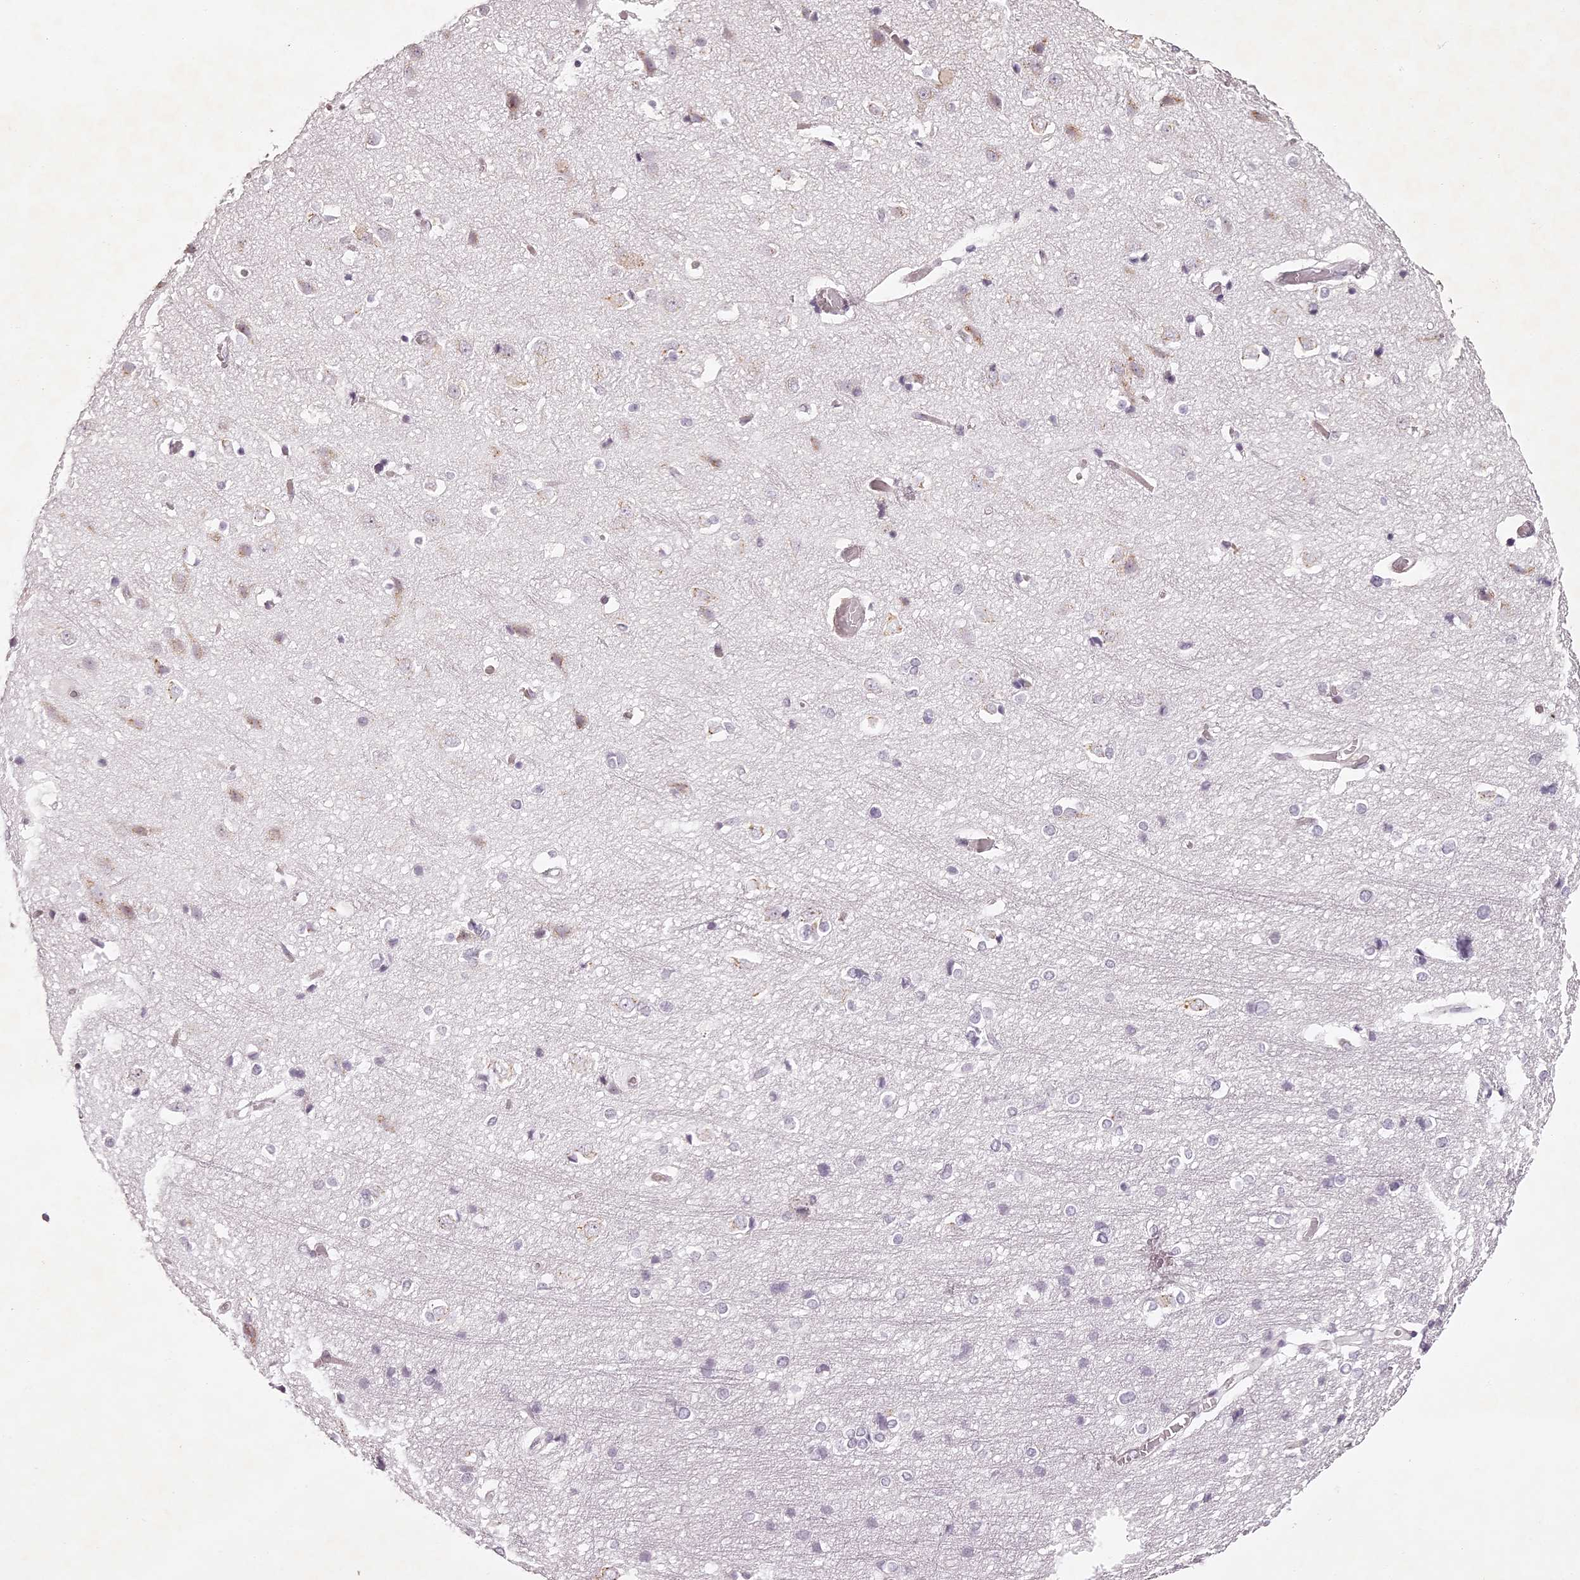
{"staining": {"intensity": "weak", "quantity": "25%-75%", "location": "cytoplasmic/membranous"}, "tissue": "cerebral cortex", "cell_type": "Endothelial cells", "image_type": "normal", "snomed": [{"axis": "morphology", "description": "Normal tissue, NOS"}, {"axis": "topography", "description": "Cerebral cortex"}], "caption": "Protein expression by IHC displays weak cytoplasmic/membranous positivity in about 25%-75% of endothelial cells in unremarkable cerebral cortex.", "gene": "ELAPOR1", "patient": {"sex": "male", "age": 54}}